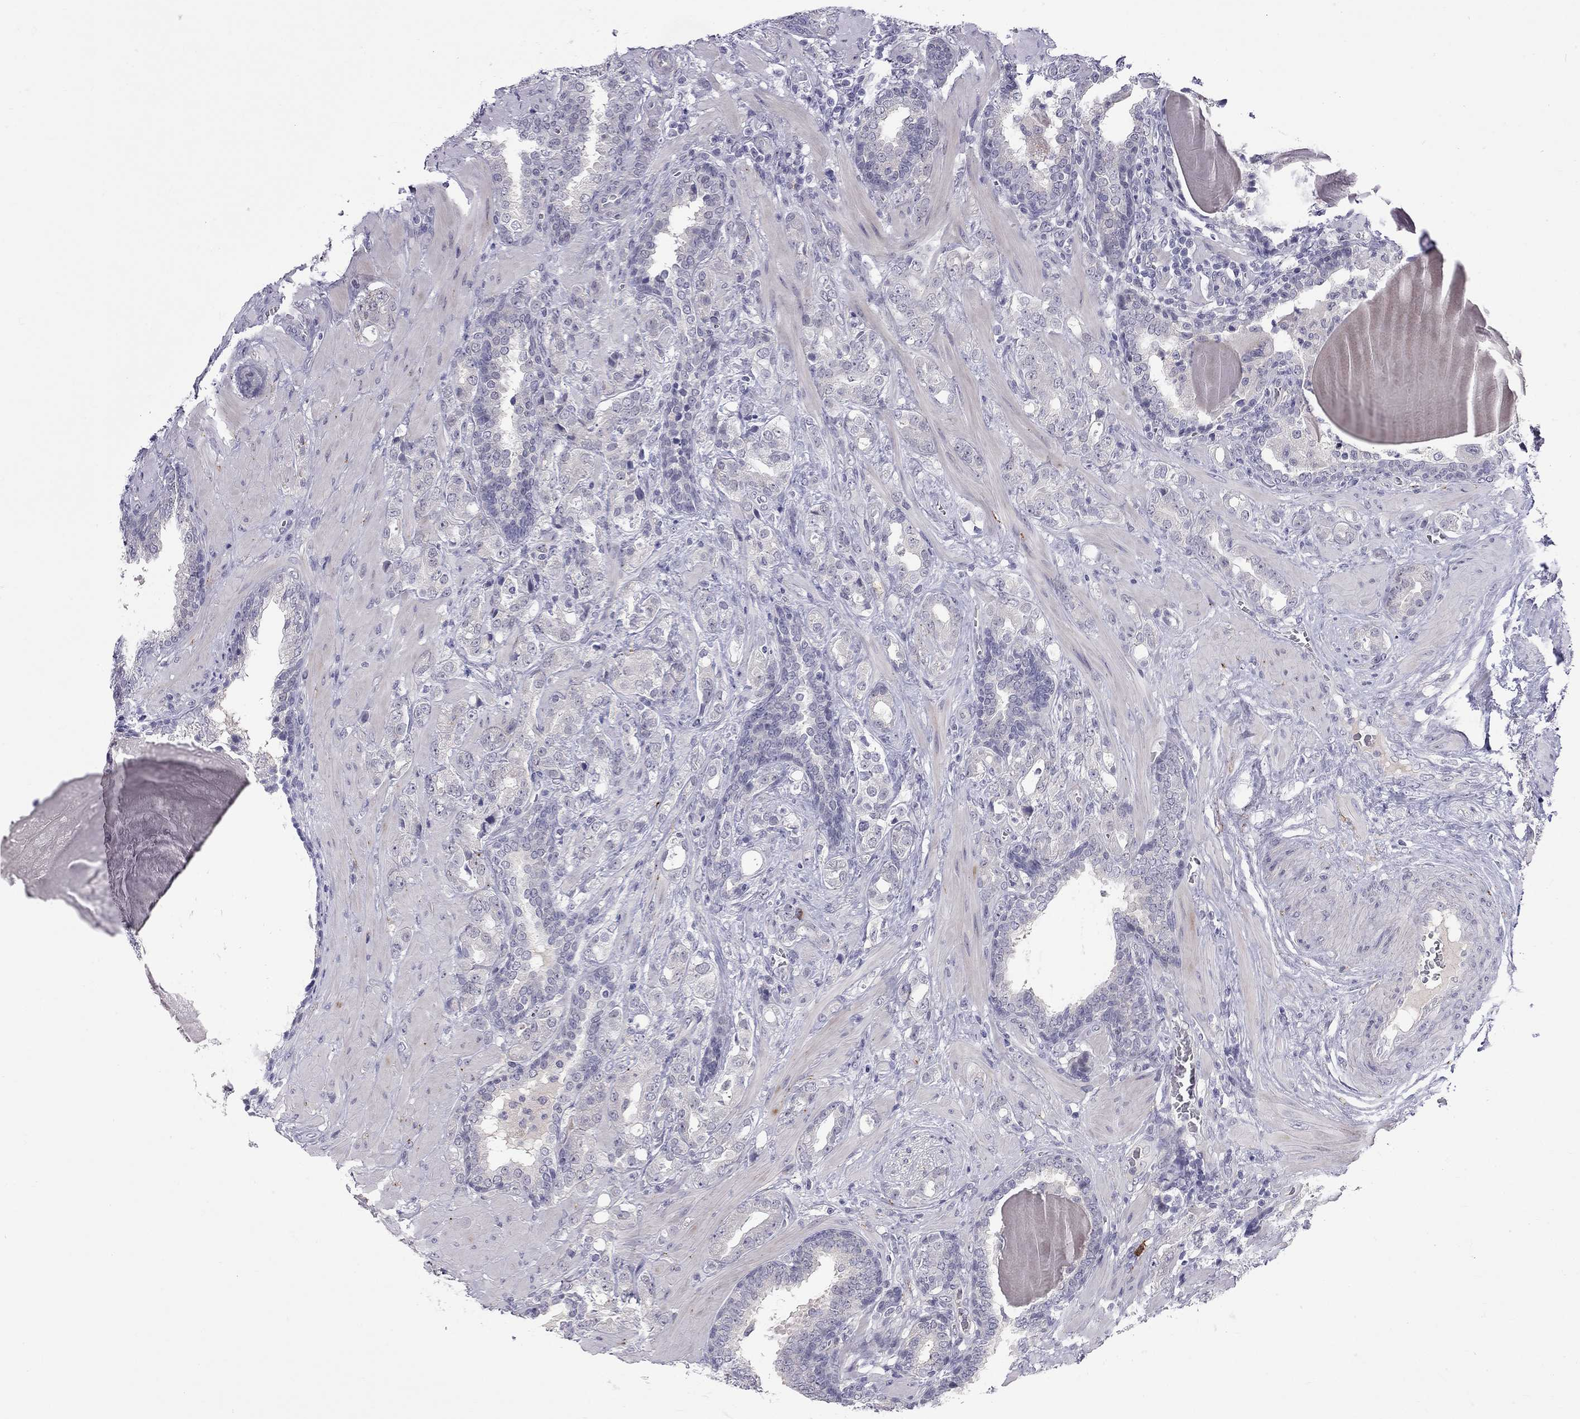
{"staining": {"intensity": "negative", "quantity": "none", "location": "none"}, "tissue": "prostate cancer", "cell_type": "Tumor cells", "image_type": "cancer", "snomed": [{"axis": "morphology", "description": "Adenocarcinoma, NOS"}, {"axis": "topography", "description": "Prostate"}], "caption": "IHC image of neoplastic tissue: prostate cancer stained with DAB exhibits no significant protein positivity in tumor cells.", "gene": "RTL9", "patient": {"sex": "male", "age": 57}}